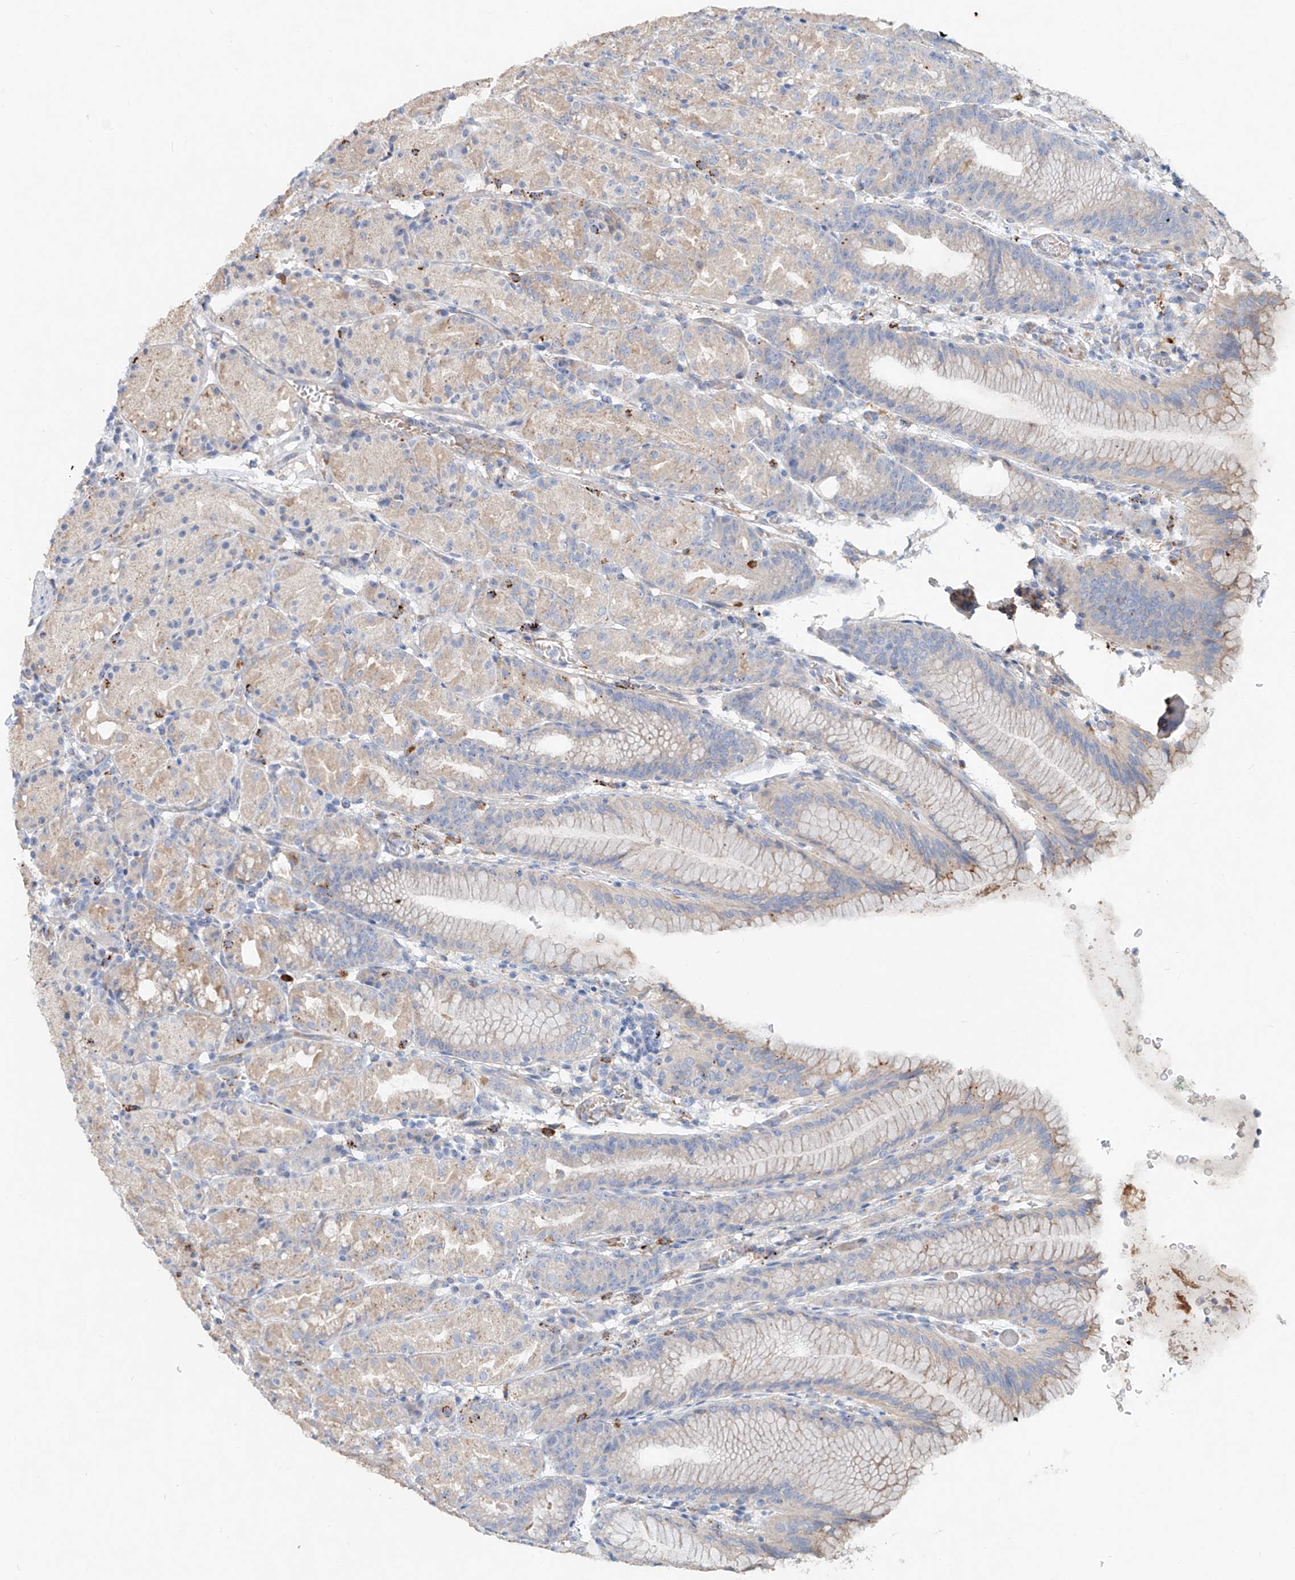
{"staining": {"intensity": "moderate", "quantity": "<25%", "location": "cytoplasmic/membranous"}, "tissue": "stomach", "cell_type": "Glandular cells", "image_type": "normal", "snomed": [{"axis": "morphology", "description": "Normal tissue, NOS"}, {"axis": "topography", "description": "Stomach, upper"}], "caption": "Protein expression by IHC displays moderate cytoplasmic/membranous staining in about <25% of glandular cells in unremarkable stomach.", "gene": "TRIM47", "patient": {"sex": "male", "age": 48}}